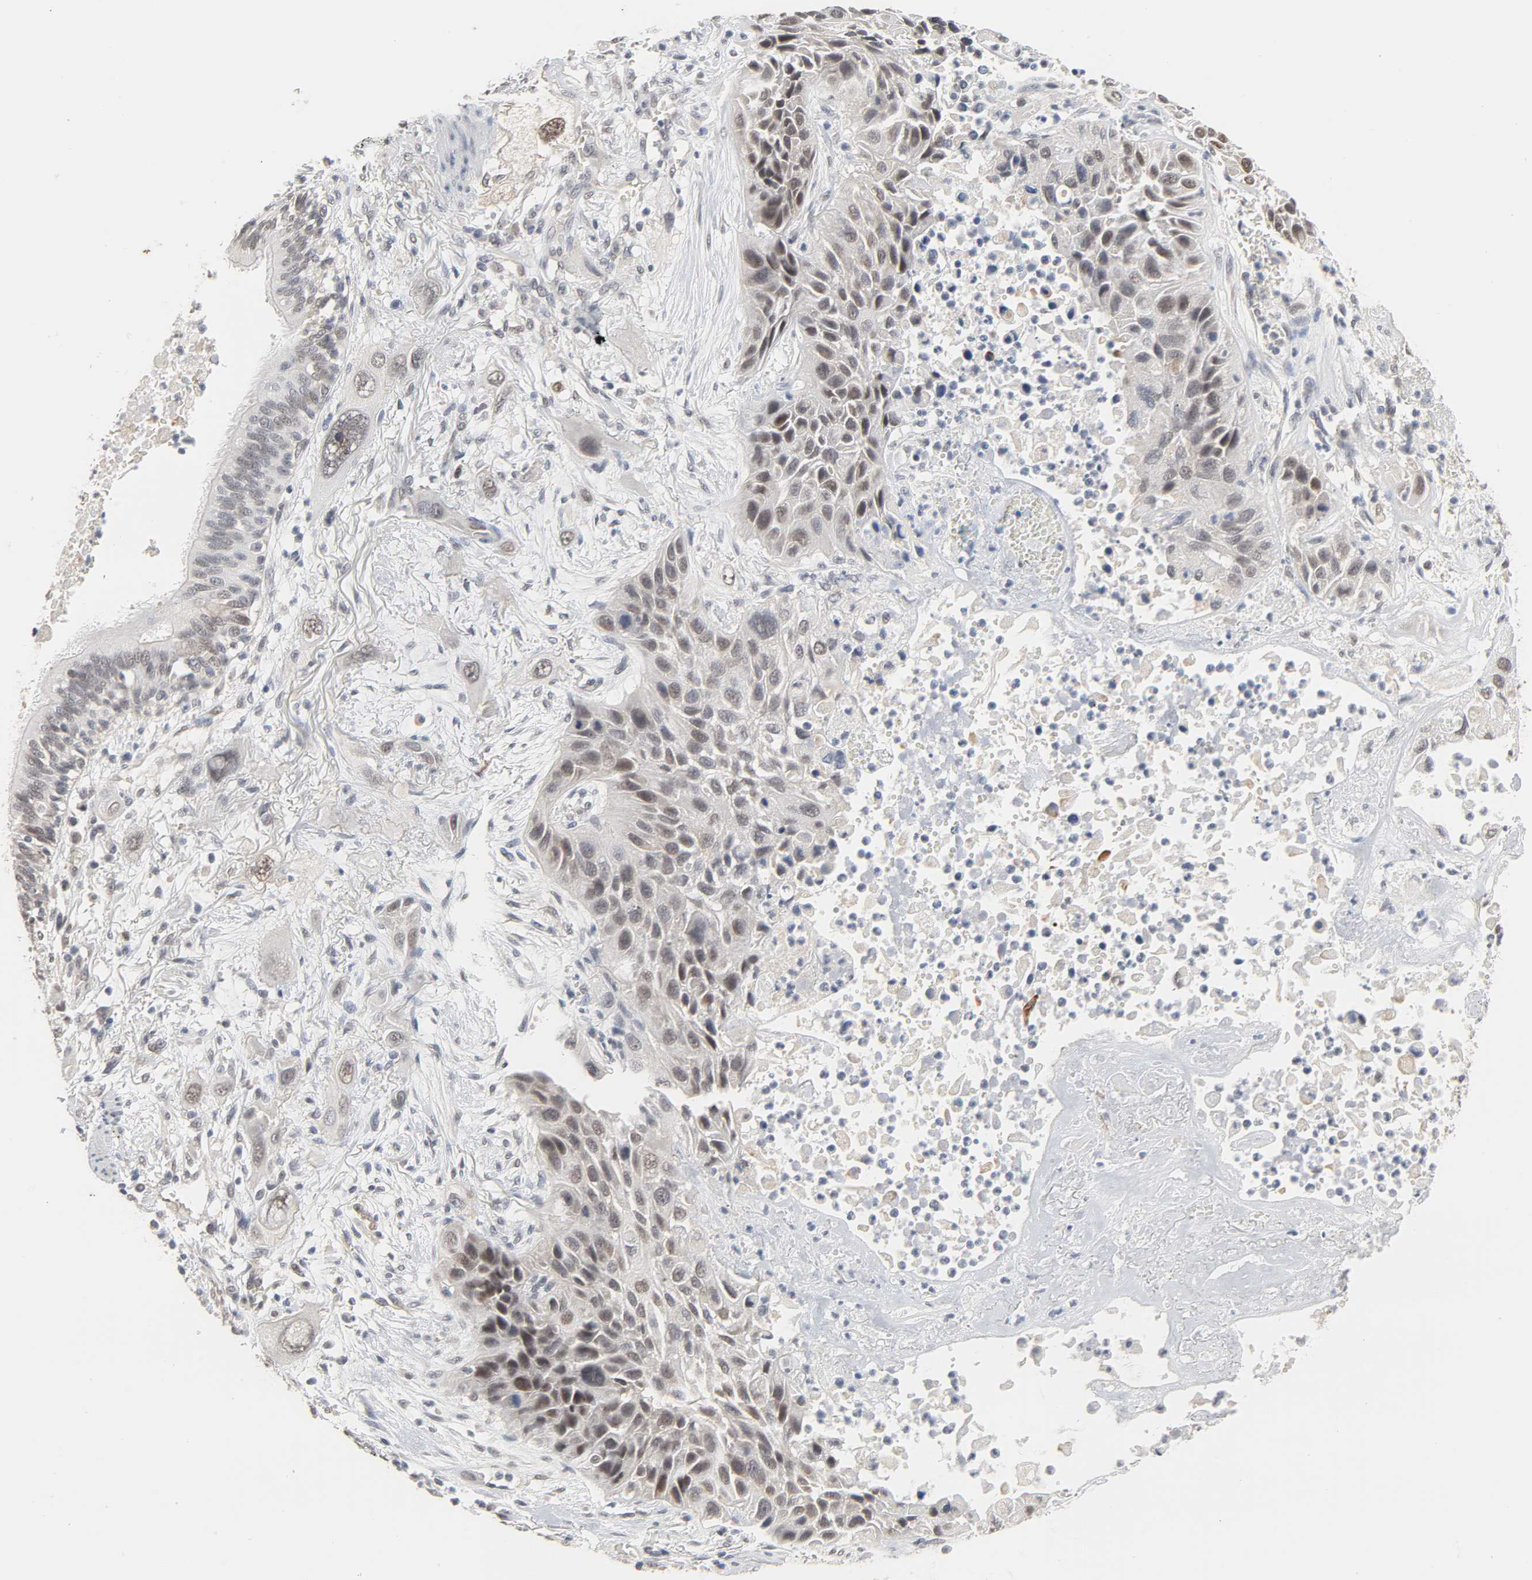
{"staining": {"intensity": "weak", "quantity": "<25%", "location": "nuclear"}, "tissue": "lung cancer", "cell_type": "Tumor cells", "image_type": "cancer", "snomed": [{"axis": "morphology", "description": "Squamous cell carcinoma, NOS"}, {"axis": "topography", "description": "Lung"}], "caption": "Lung squamous cell carcinoma was stained to show a protein in brown. There is no significant staining in tumor cells. Nuclei are stained in blue.", "gene": "ACSS2", "patient": {"sex": "female", "age": 76}}